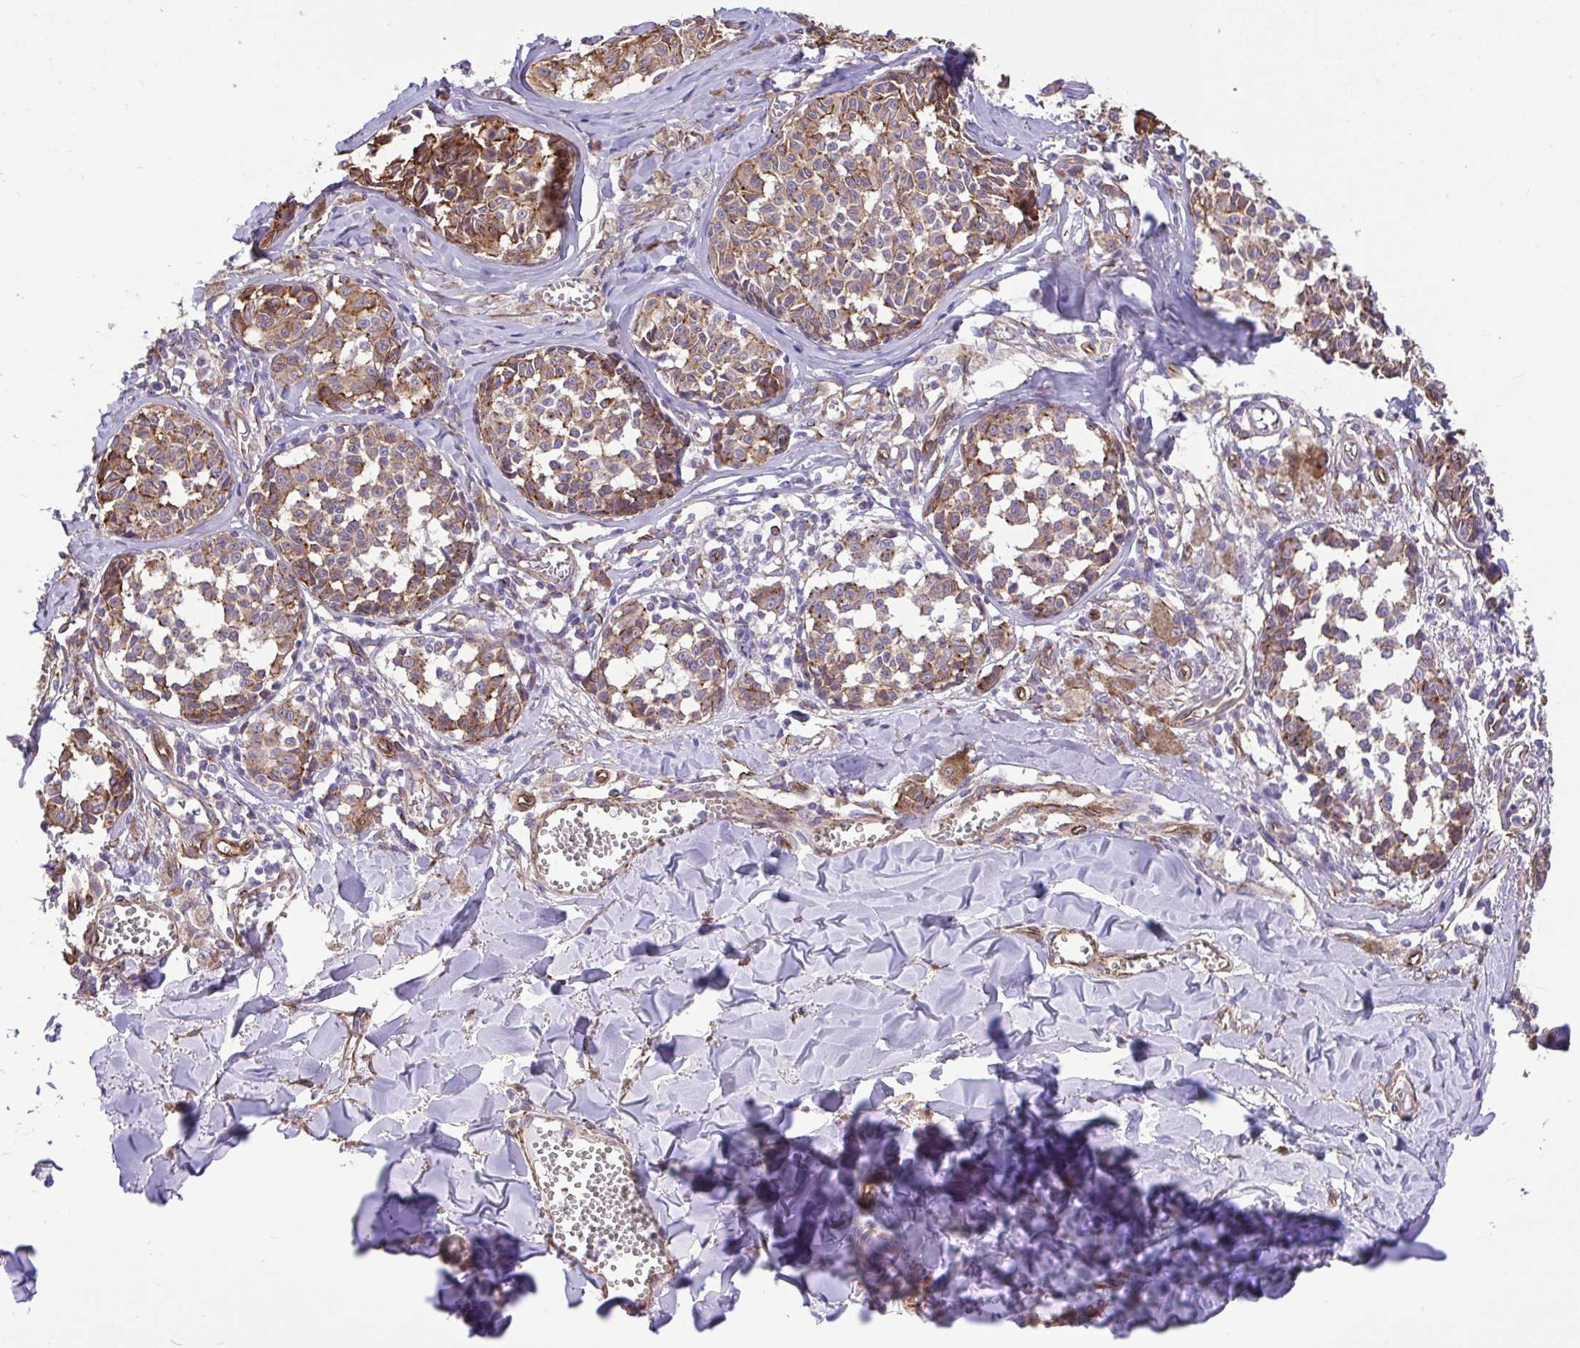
{"staining": {"intensity": "moderate", "quantity": ">75%", "location": "cytoplasmic/membranous"}, "tissue": "melanoma", "cell_type": "Tumor cells", "image_type": "cancer", "snomed": [{"axis": "morphology", "description": "Malignant melanoma, NOS"}, {"axis": "topography", "description": "Skin"}], "caption": "This is an image of immunohistochemistry staining of melanoma, which shows moderate expression in the cytoplasmic/membranous of tumor cells.", "gene": "PTPRK", "patient": {"sex": "female", "age": 43}}